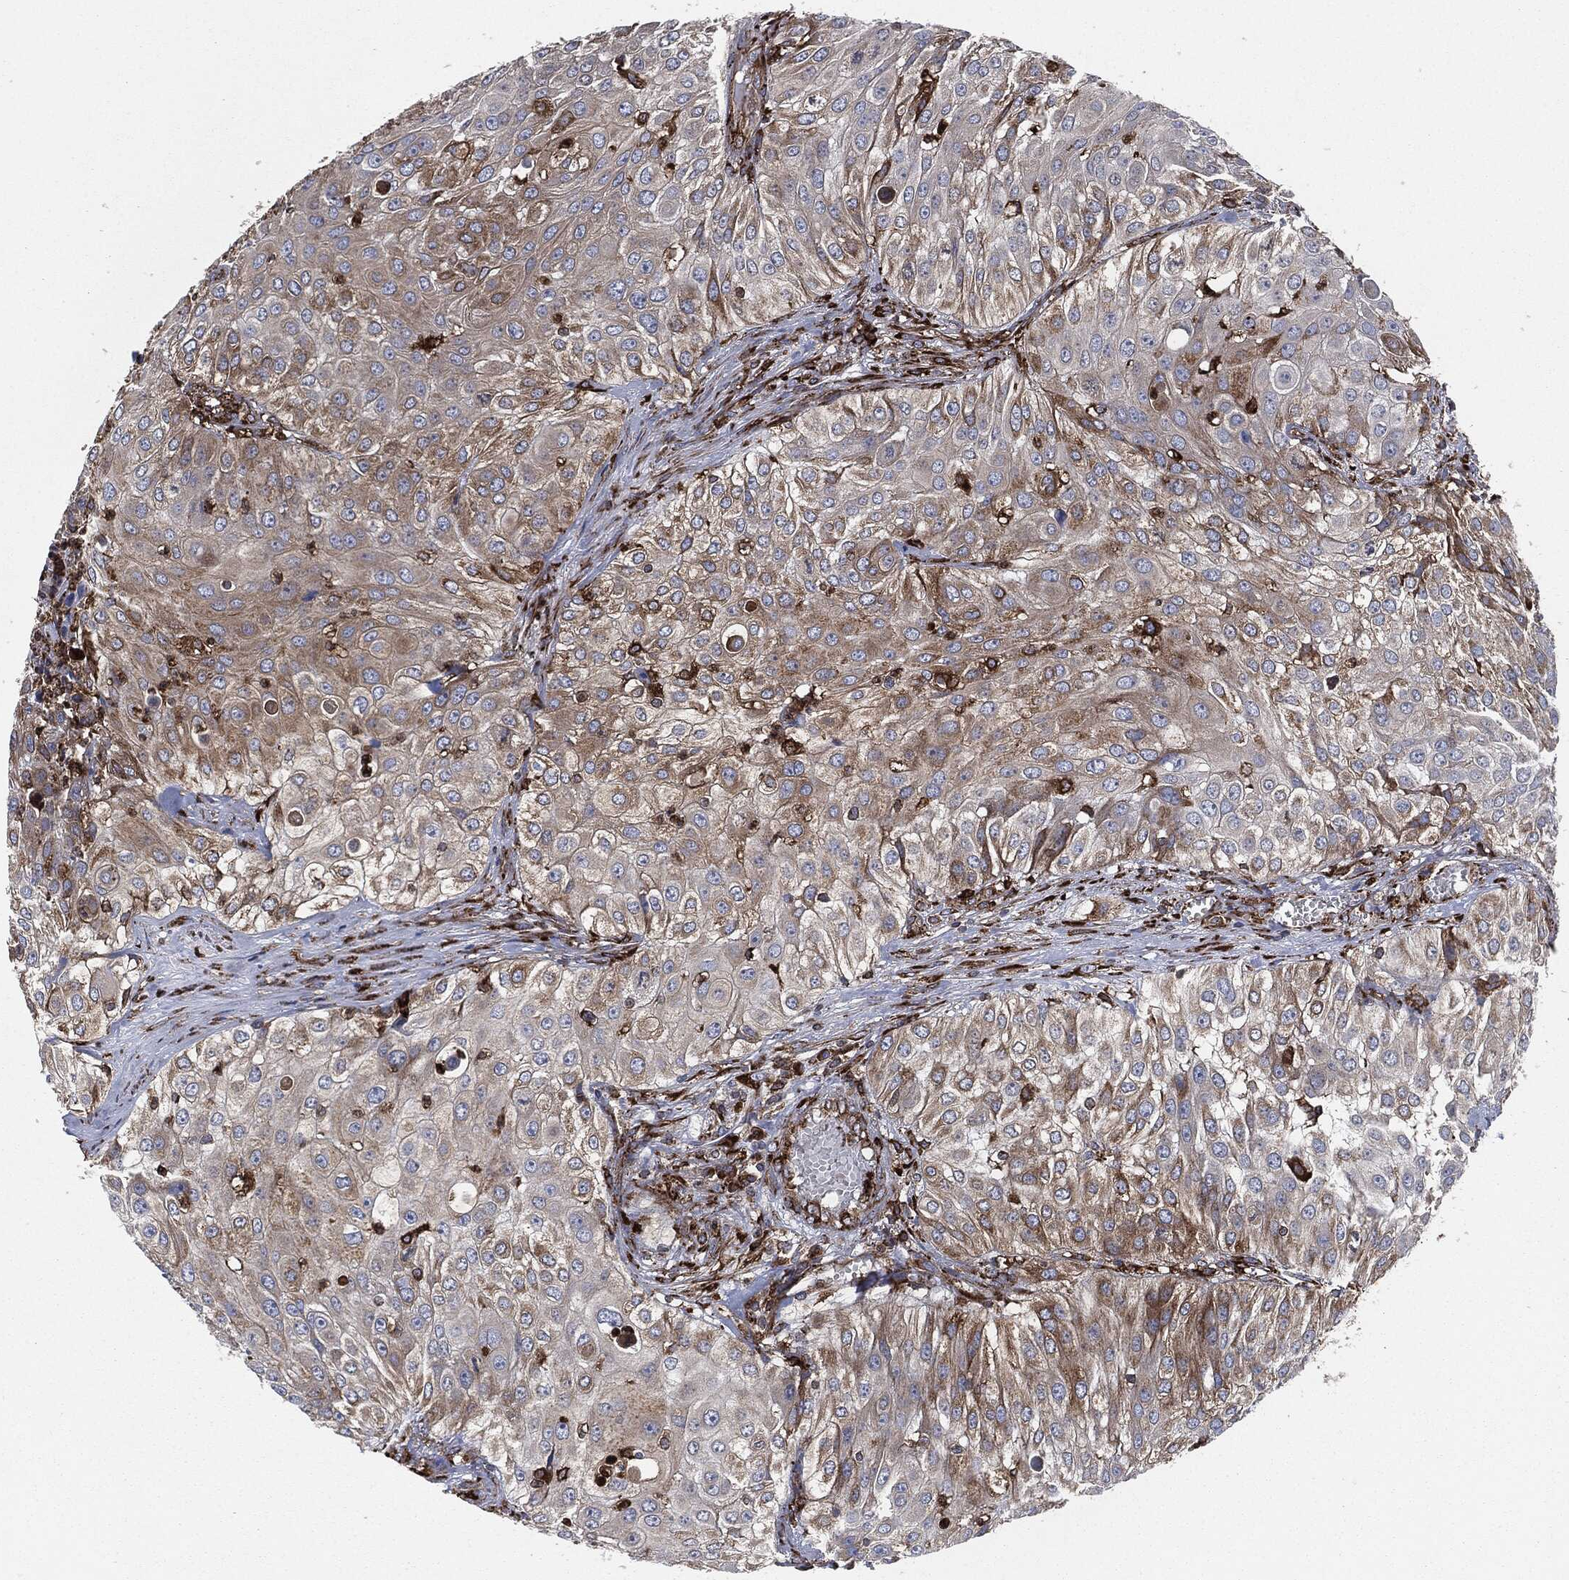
{"staining": {"intensity": "moderate", "quantity": "<25%", "location": "cytoplasmic/membranous"}, "tissue": "urothelial cancer", "cell_type": "Tumor cells", "image_type": "cancer", "snomed": [{"axis": "morphology", "description": "Urothelial carcinoma, High grade"}, {"axis": "topography", "description": "Urinary bladder"}], "caption": "Moderate cytoplasmic/membranous protein staining is appreciated in about <25% of tumor cells in high-grade urothelial carcinoma.", "gene": "CALR", "patient": {"sex": "female", "age": 79}}